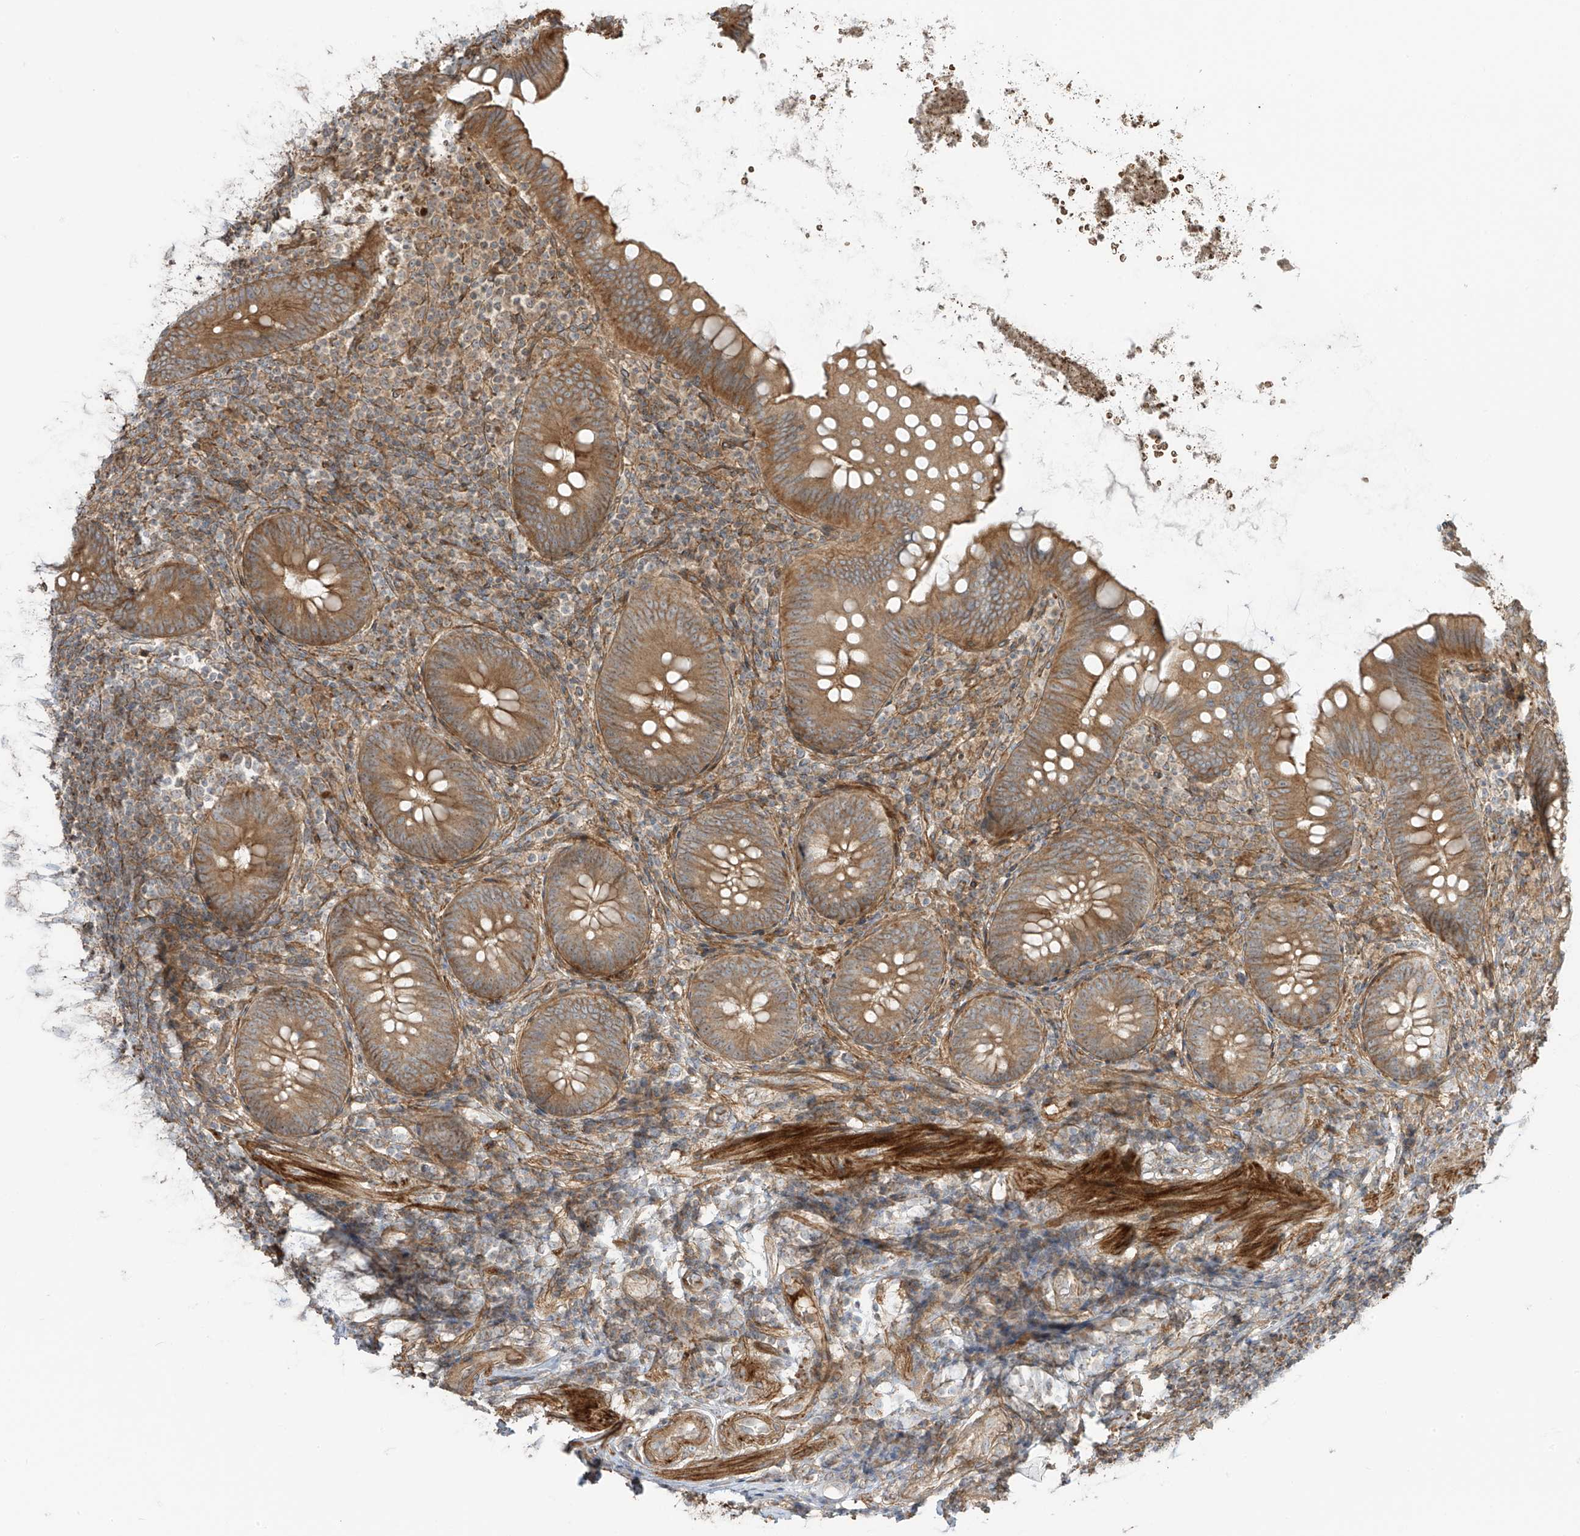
{"staining": {"intensity": "moderate", "quantity": ">75%", "location": "cytoplasmic/membranous"}, "tissue": "appendix", "cell_type": "Glandular cells", "image_type": "normal", "snomed": [{"axis": "morphology", "description": "Normal tissue, NOS"}, {"axis": "topography", "description": "Appendix"}], "caption": "Glandular cells exhibit moderate cytoplasmic/membranous positivity in about >75% of cells in unremarkable appendix. (Brightfield microscopy of DAB IHC at high magnification).", "gene": "ENTR1", "patient": {"sex": "female", "age": 62}}